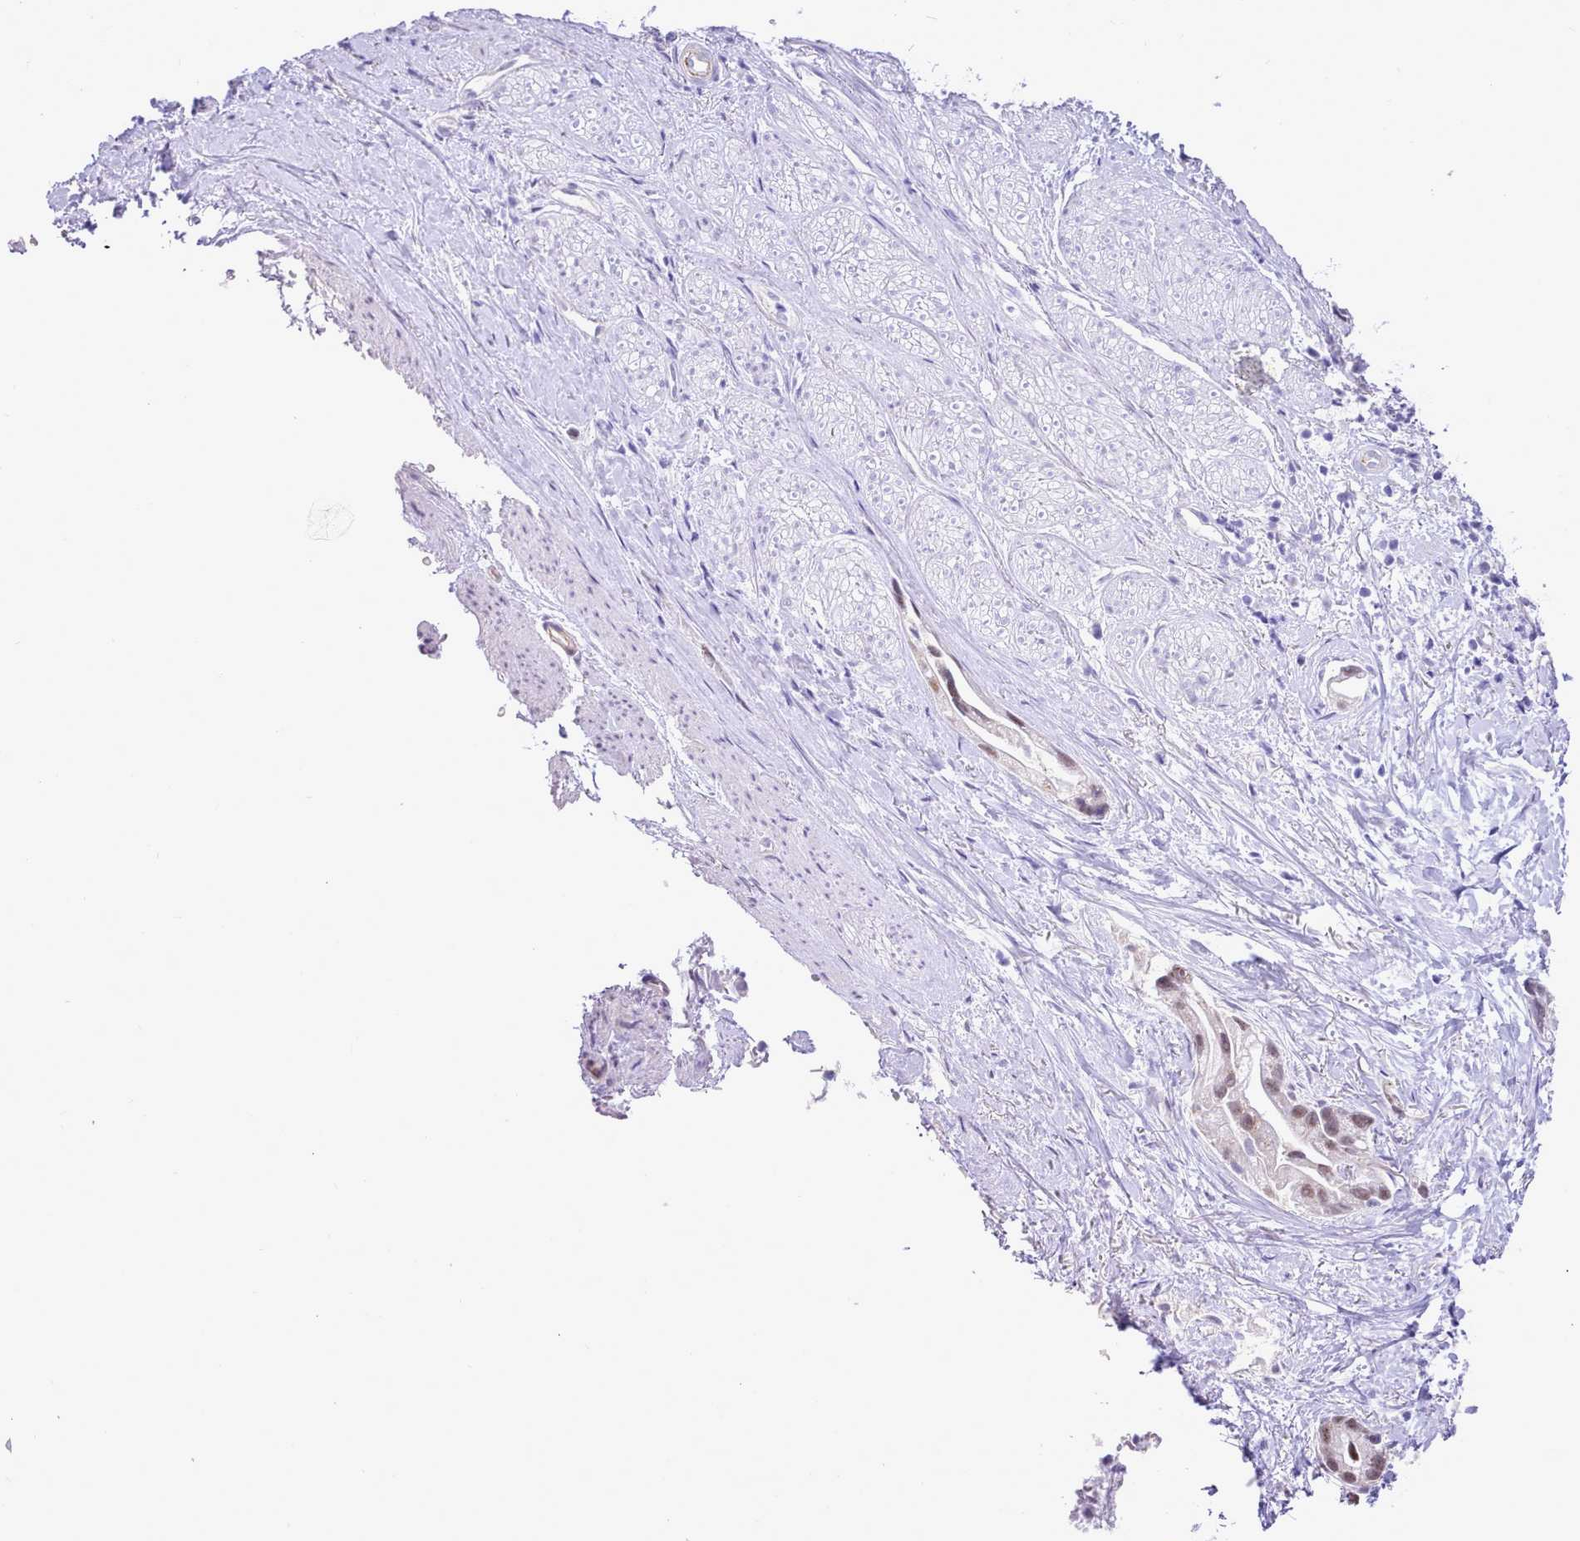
{"staining": {"intensity": "moderate", "quantity": "25%-75%", "location": "nuclear"}, "tissue": "stomach cancer", "cell_type": "Tumor cells", "image_type": "cancer", "snomed": [{"axis": "morphology", "description": "Adenocarcinoma, NOS"}, {"axis": "topography", "description": "Stomach"}], "caption": "This is an image of immunohistochemistry staining of stomach cancer, which shows moderate expression in the nuclear of tumor cells.", "gene": "LRRC37A", "patient": {"sex": "male", "age": 55}}